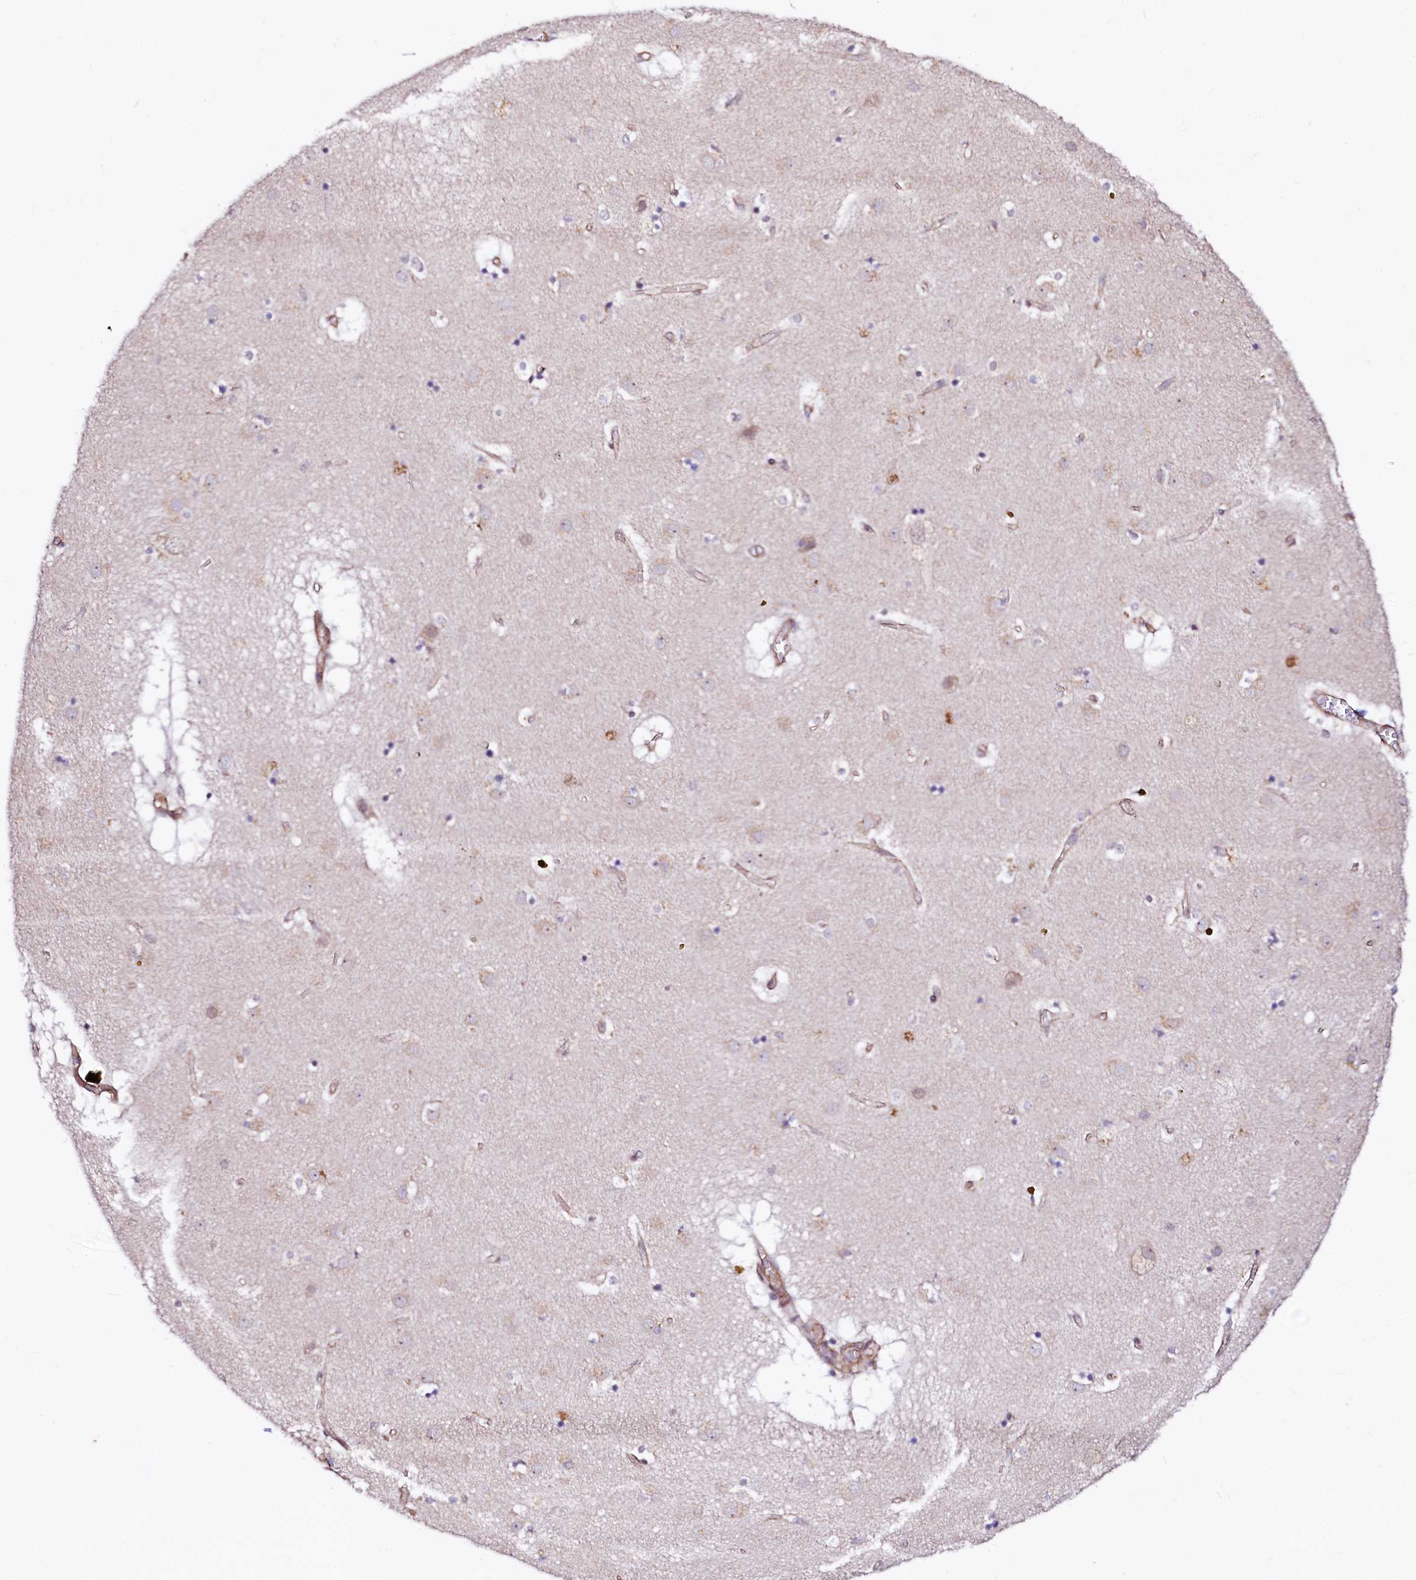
{"staining": {"intensity": "negative", "quantity": "none", "location": "none"}, "tissue": "caudate", "cell_type": "Glial cells", "image_type": "normal", "snomed": [{"axis": "morphology", "description": "Normal tissue, NOS"}, {"axis": "topography", "description": "Lateral ventricle wall"}], "caption": "Caudate was stained to show a protein in brown. There is no significant expression in glial cells. (Stains: DAB (3,3'-diaminobenzidine) immunohistochemistry with hematoxylin counter stain, Microscopy: brightfield microscopy at high magnification).", "gene": "GPR176", "patient": {"sex": "male", "age": 70}}